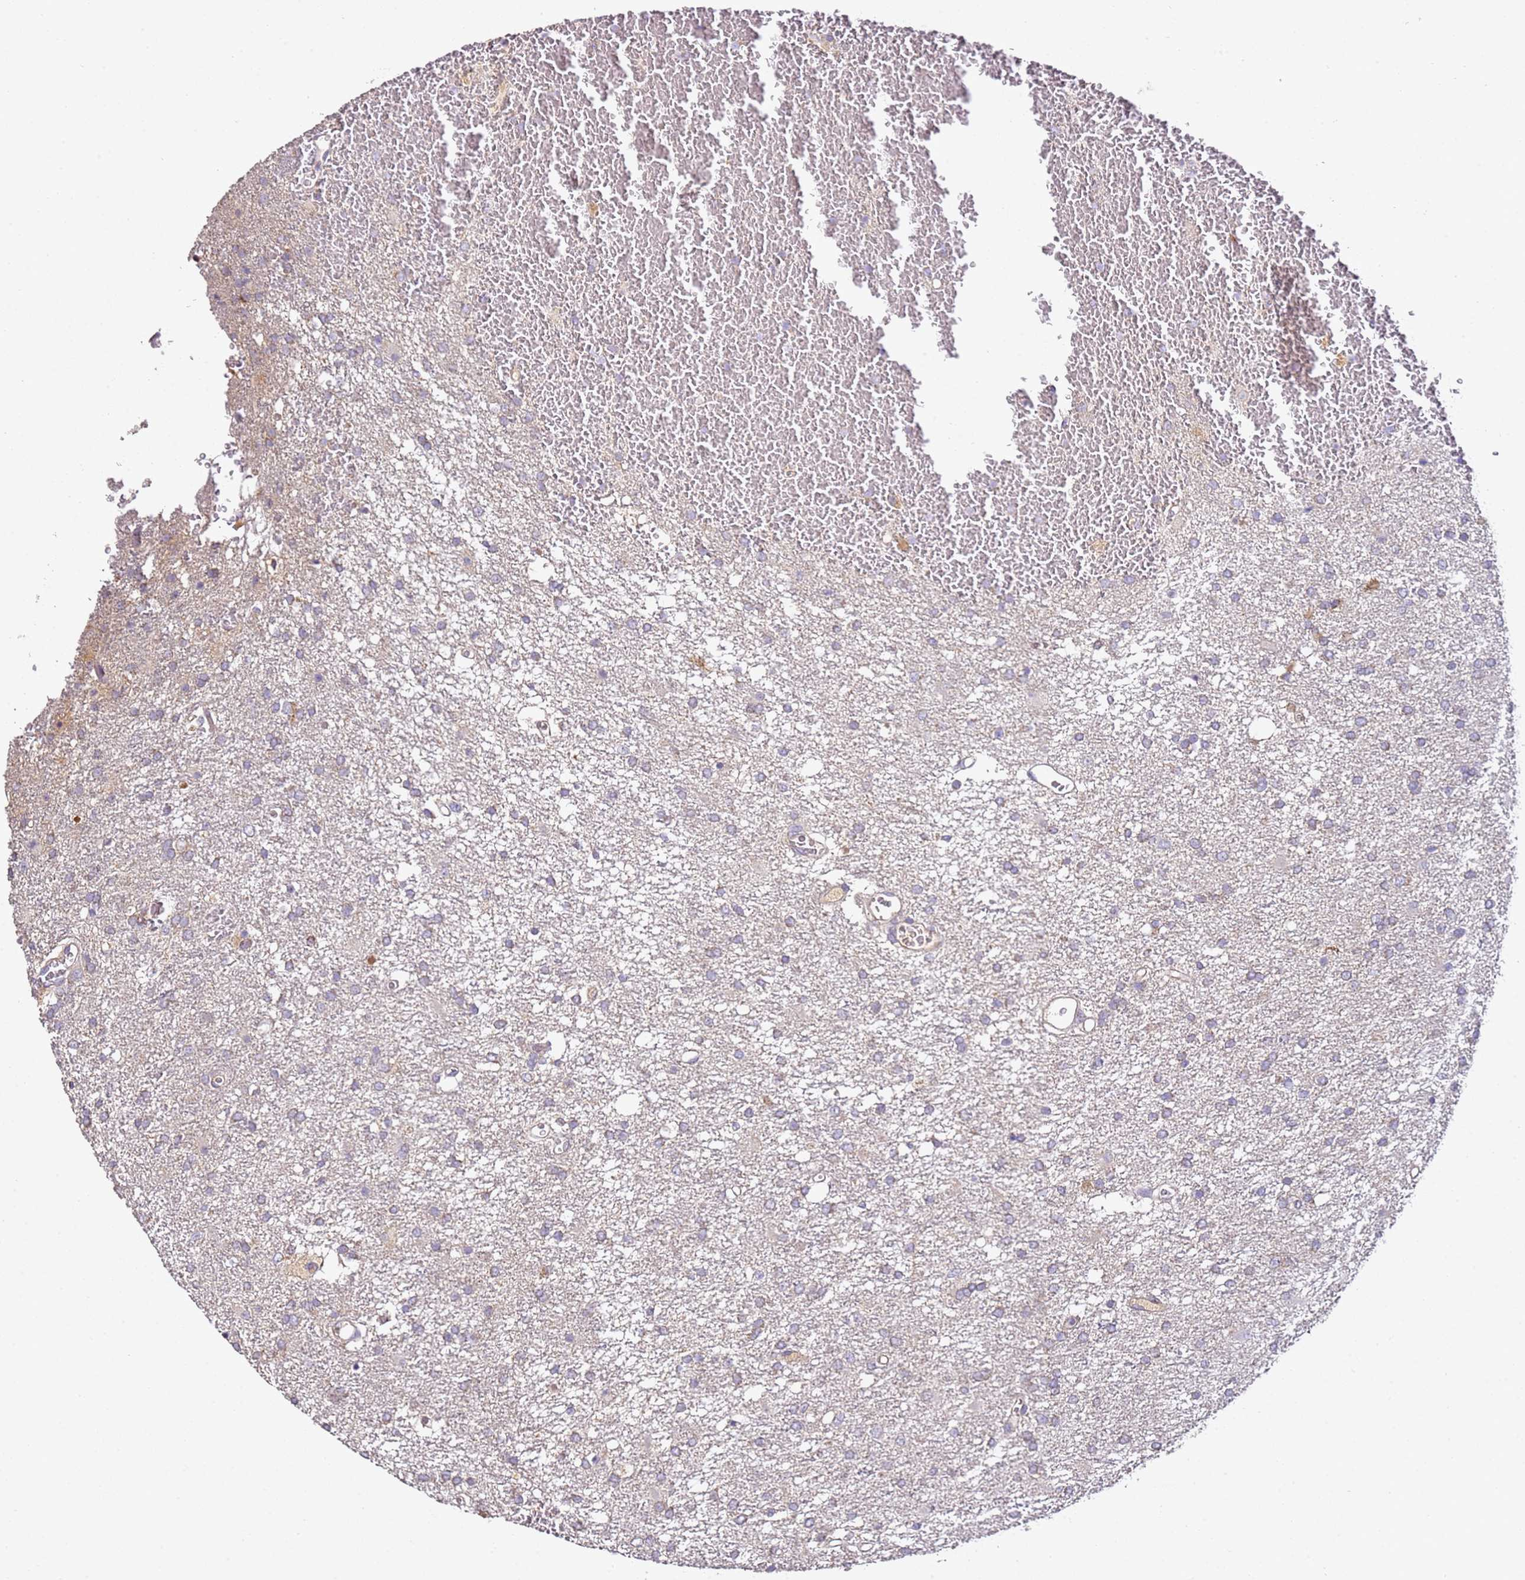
{"staining": {"intensity": "negative", "quantity": "none", "location": "none"}, "tissue": "glioma", "cell_type": "Tumor cells", "image_type": "cancer", "snomed": [{"axis": "morphology", "description": "Glioma, malignant, High grade"}, {"axis": "topography", "description": "Brain"}], "caption": "High power microscopy photomicrograph of an immunohistochemistry histopathology image of glioma, revealing no significant positivity in tumor cells. The staining was performed using DAB (3,3'-diaminobenzidine) to visualize the protein expression in brown, while the nuclei were stained in blue with hematoxylin (Magnification: 20x).", "gene": "OR2B11", "patient": {"sex": "female", "age": 74}}